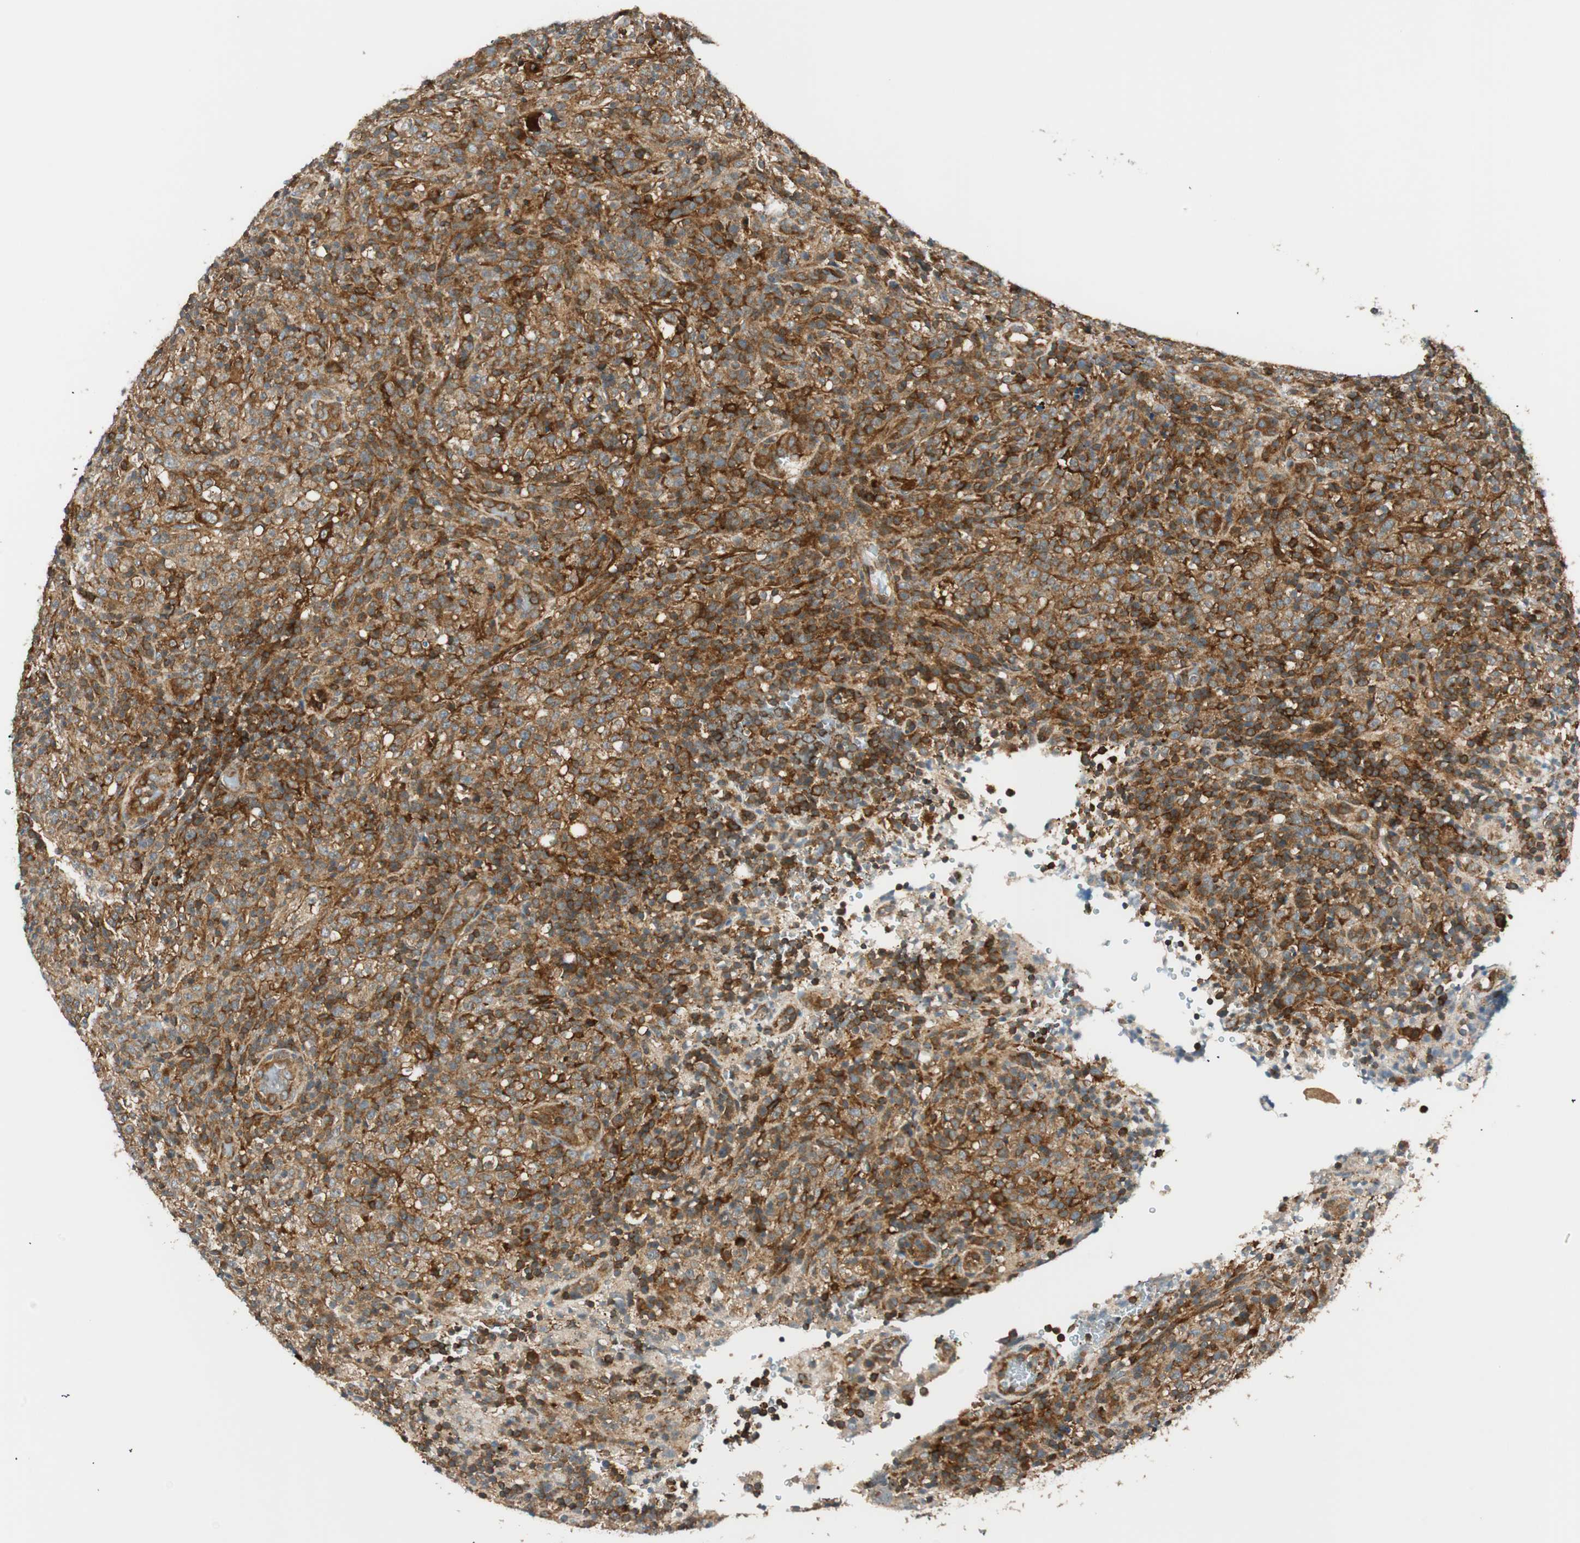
{"staining": {"intensity": "strong", "quantity": ">75%", "location": "cytoplasmic/membranous"}, "tissue": "lymphoma", "cell_type": "Tumor cells", "image_type": "cancer", "snomed": [{"axis": "morphology", "description": "Malignant lymphoma, non-Hodgkin's type, High grade"}, {"axis": "topography", "description": "Lymph node"}], "caption": "Immunohistochemistry (IHC) staining of malignant lymphoma, non-Hodgkin's type (high-grade), which shows high levels of strong cytoplasmic/membranous positivity in approximately >75% of tumor cells indicating strong cytoplasmic/membranous protein positivity. The staining was performed using DAB (3,3'-diaminobenzidine) (brown) for protein detection and nuclei were counterstained in hematoxylin (blue).", "gene": "ABI1", "patient": {"sex": "female", "age": 76}}